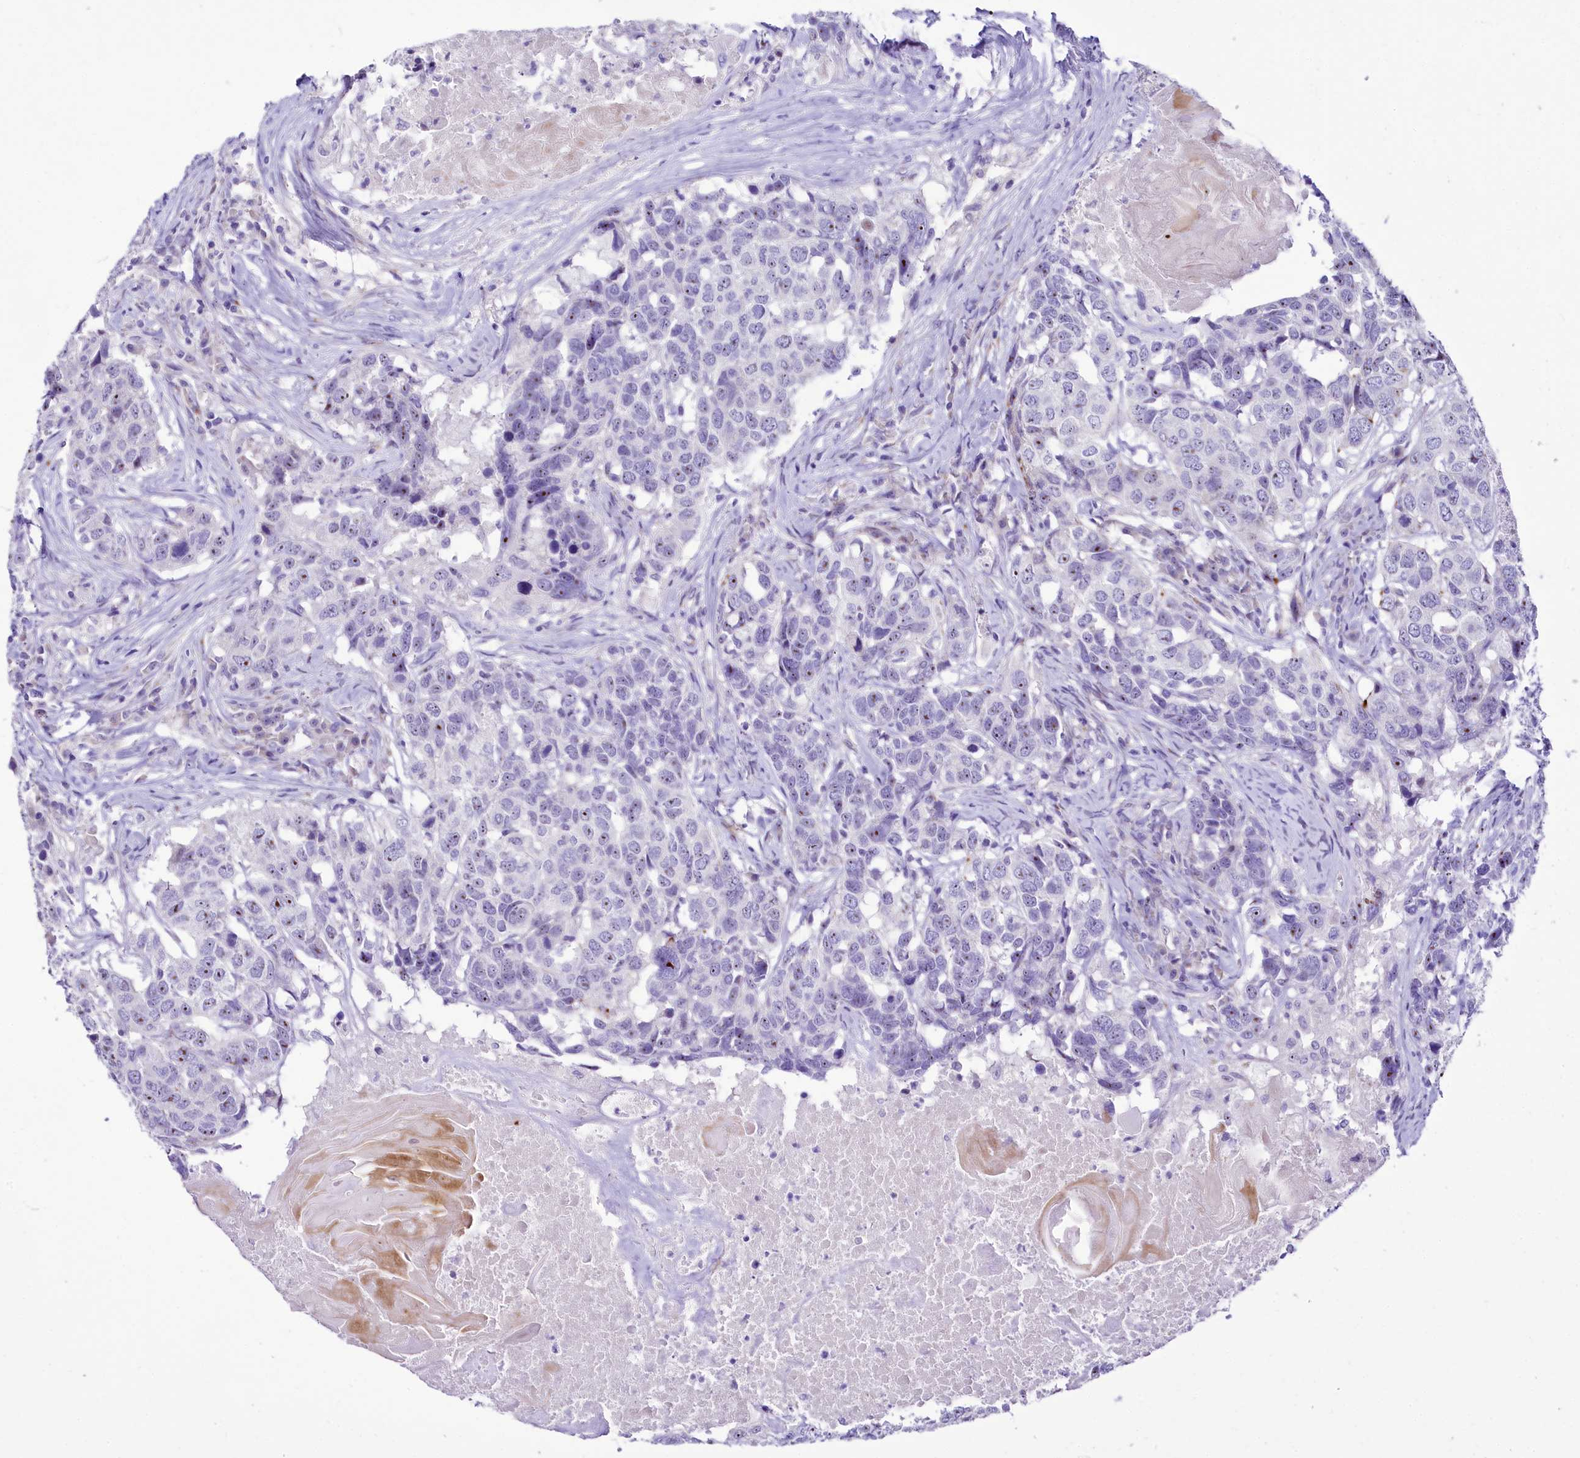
{"staining": {"intensity": "moderate", "quantity": "25%-75%", "location": "nuclear"}, "tissue": "head and neck cancer", "cell_type": "Tumor cells", "image_type": "cancer", "snomed": [{"axis": "morphology", "description": "Squamous cell carcinoma, NOS"}, {"axis": "topography", "description": "Head-Neck"}], "caption": "Immunohistochemical staining of head and neck cancer (squamous cell carcinoma) reveals medium levels of moderate nuclear protein staining in about 25%-75% of tumor cells. The staining is performed using DAB (3,3'-diaminobenzidine) brown chromogen to label protein expression. The nuclei are counter-stained blue using hematoxylin.", "gene": "SH3TC2", "patient": {"sex": "male", "age": 66}}